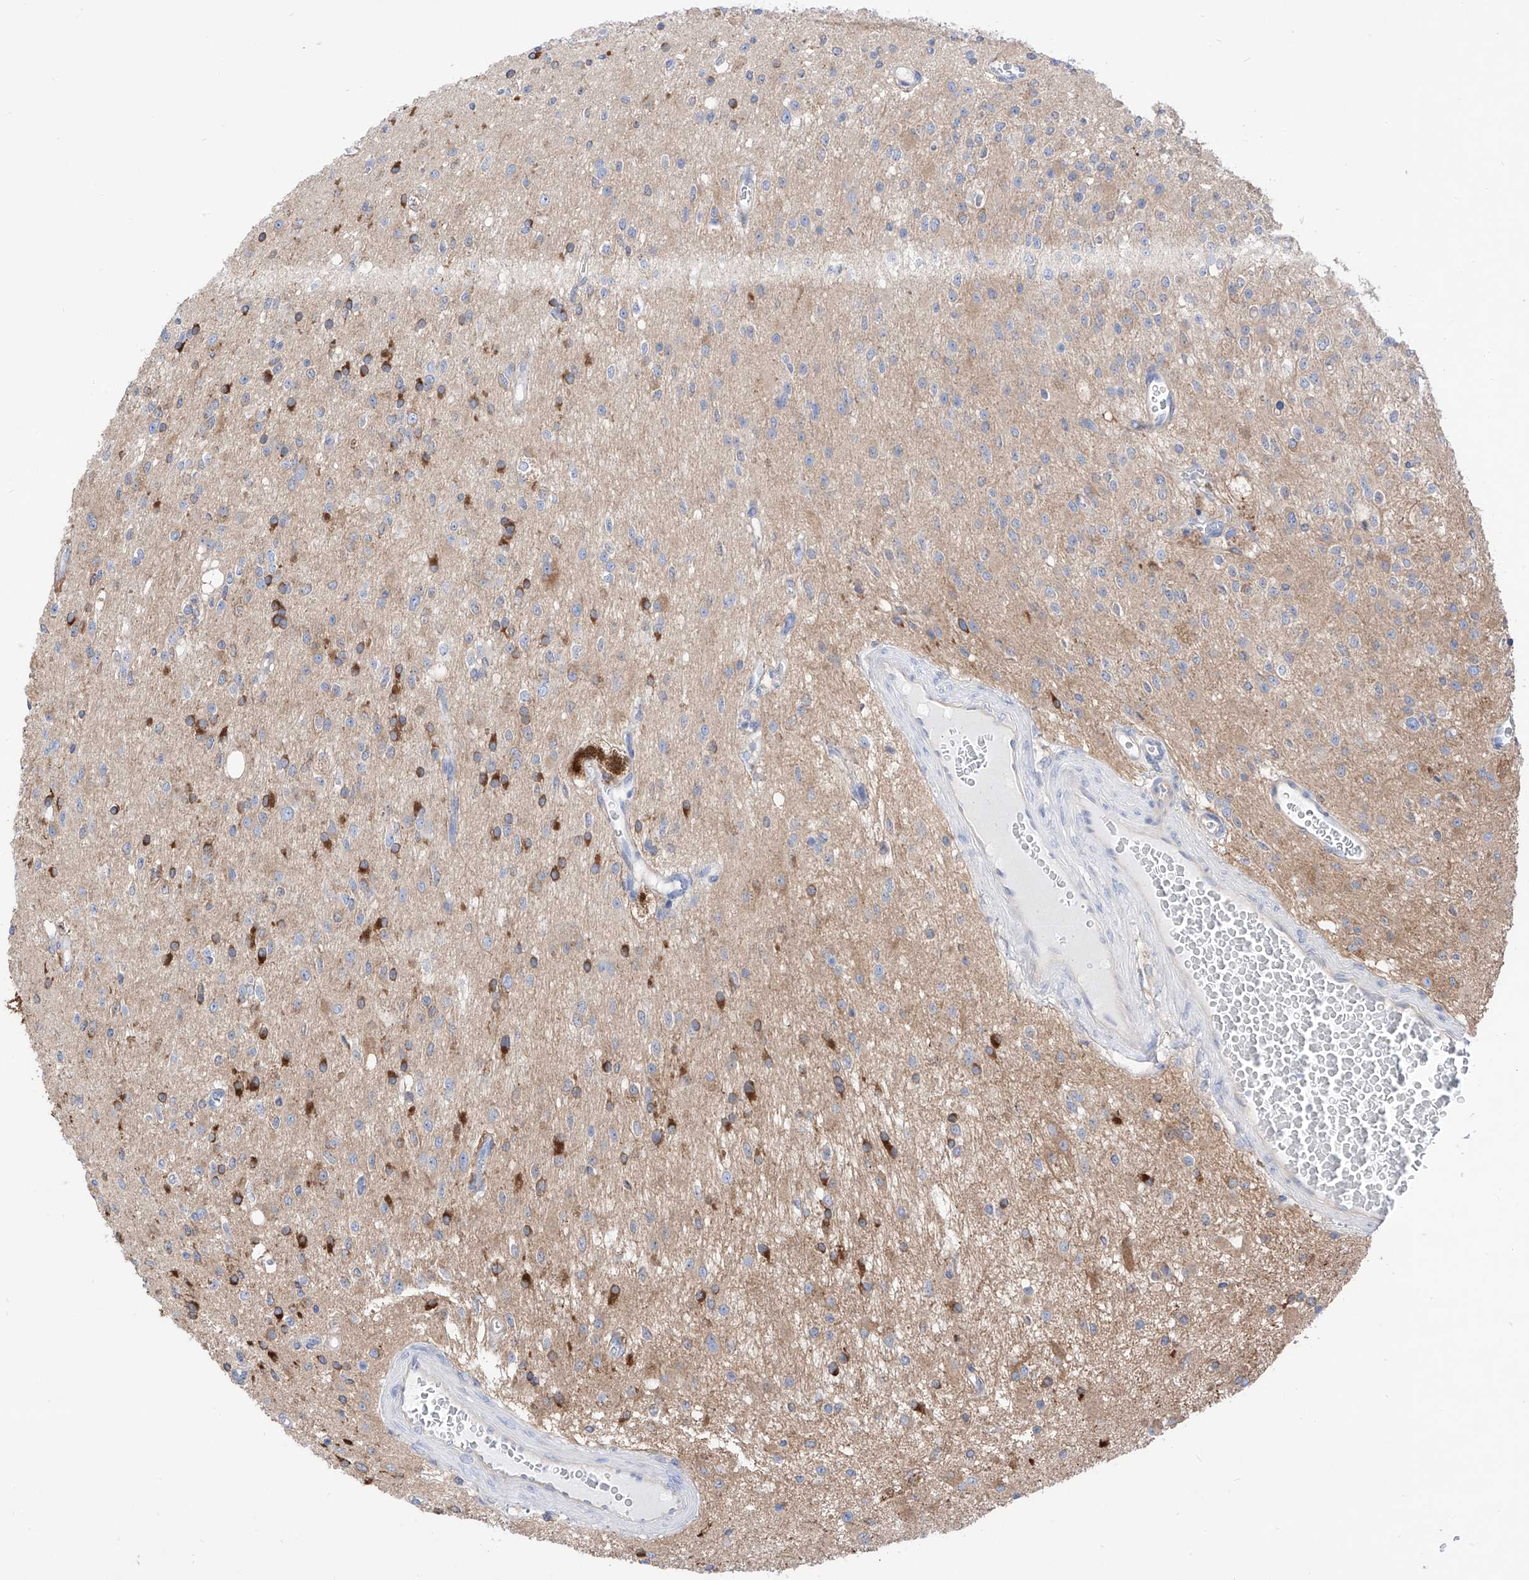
{"staining": {"intensity": "weak", "quantity": "<25%", "location": "cytoplasmic/membranous"}, "tissue": "glioma", "cell_type": "Tumor cells", "image_type": "cancer", "snomed": [{"axis": "morphology", "description": "Glioma, malignant, High grade"}, {"axis": "topography", "description": "Brain"}], "caption": "A photomicrograph of human glioma is negative for staining in tumor cells.", "gene": "ZNF653", "patient": {"sex": "male", "age": 34}}